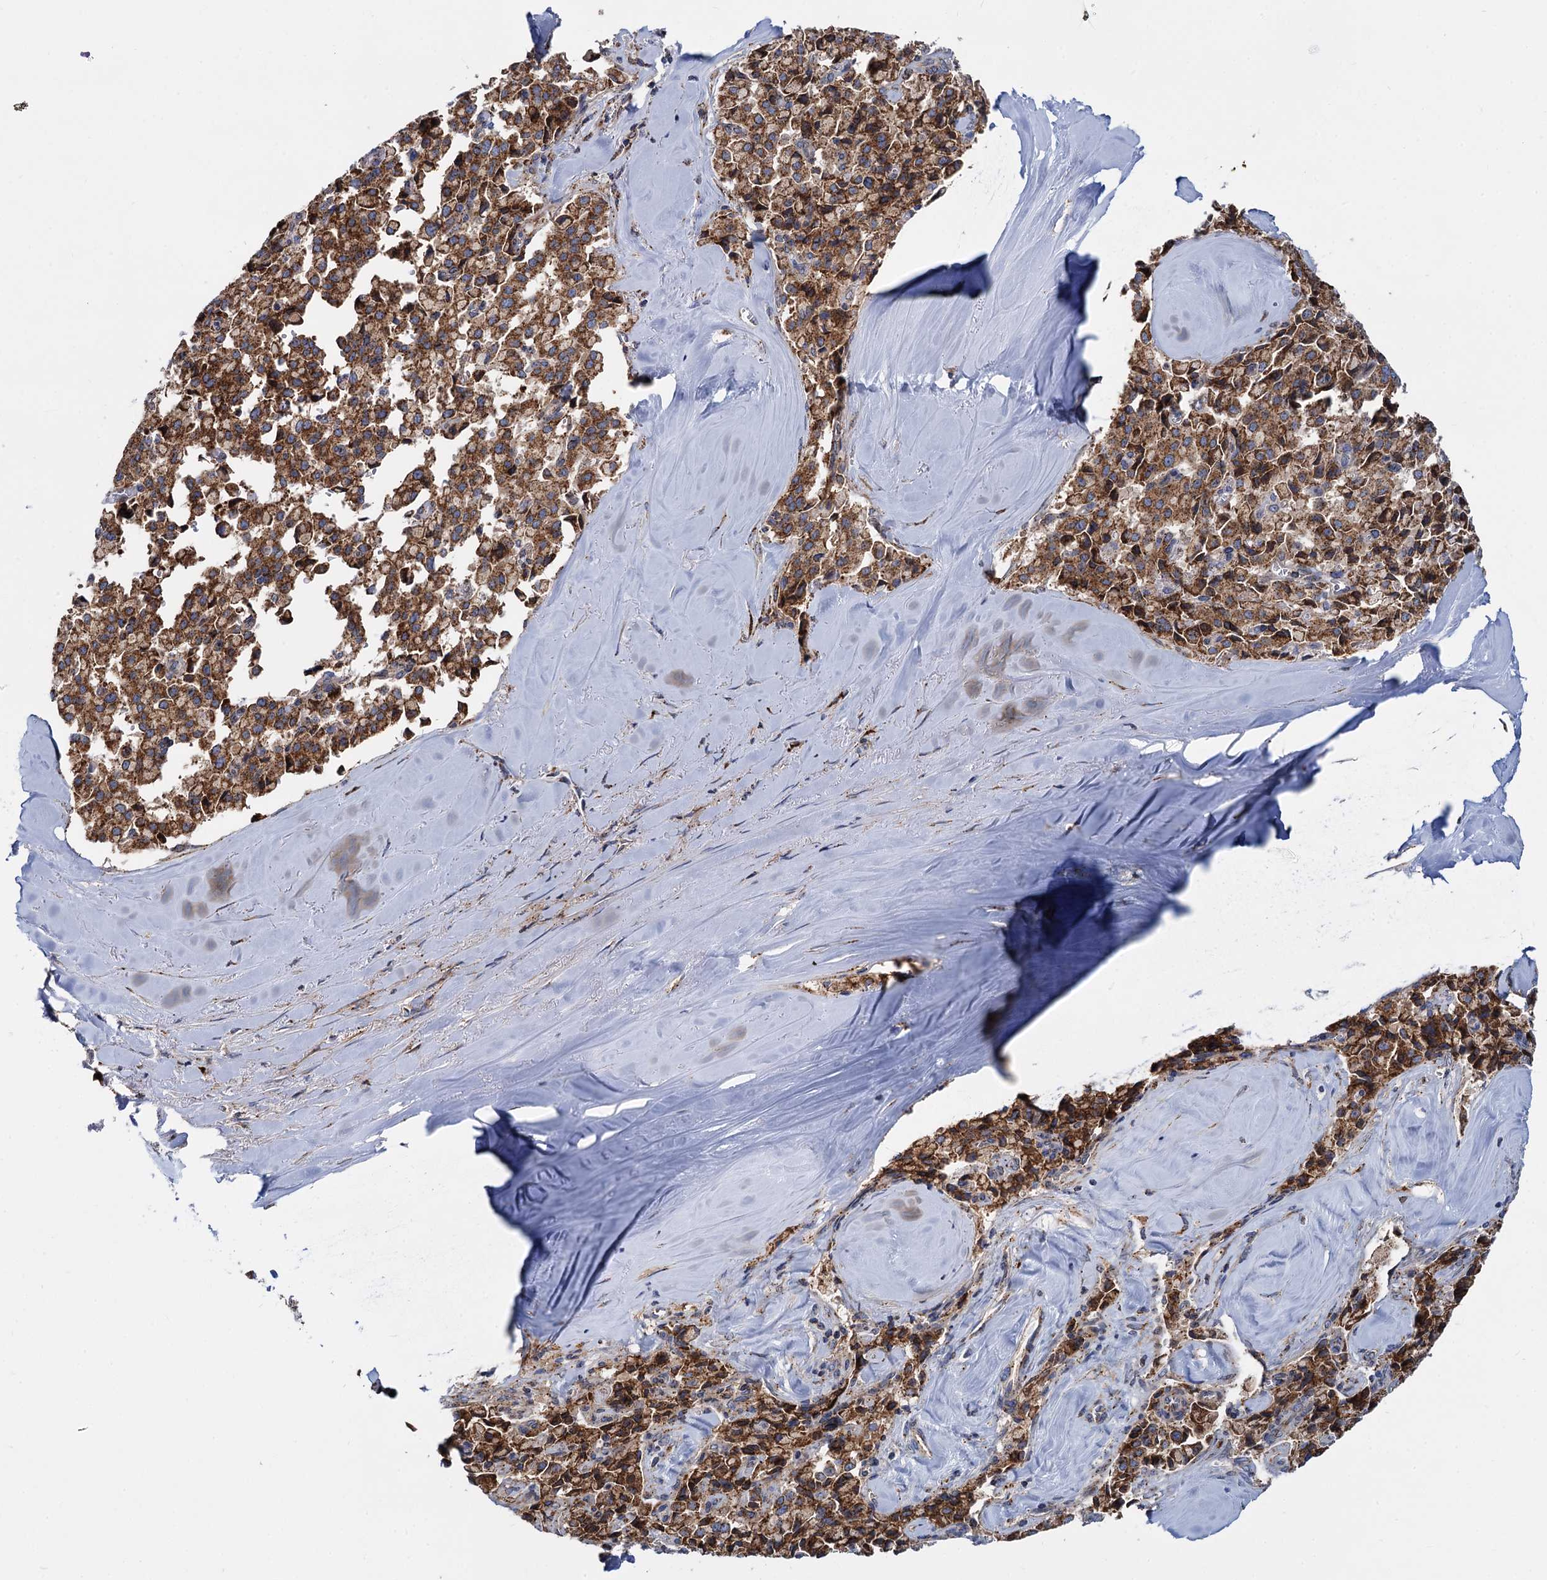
{"staining": {"intensity": "strong", "quantity": ">75%", "location": "cytoplasmic/membranous"}, "tissue": "pancreatic cancer", "cell_type": "Tumor cells", "image_type": "cancer", "snomed": [{"axis": "morphology", "description": "Adenocarcinoma, NOS"}, {"axis": "topography", "description": "Pancreas"}], "caption": "Strong cytoplasmic/membranous expression is identified in approximately >75% of tumor cells in adenocarcinoma (pancreatic). The staining is performed using DAB brown chromogen to label protein expression. The nuclei are counter-stained blue using hematoxylin.", "gene": "SUPT20H", "patient": {"sex": "male", "age": 65}}